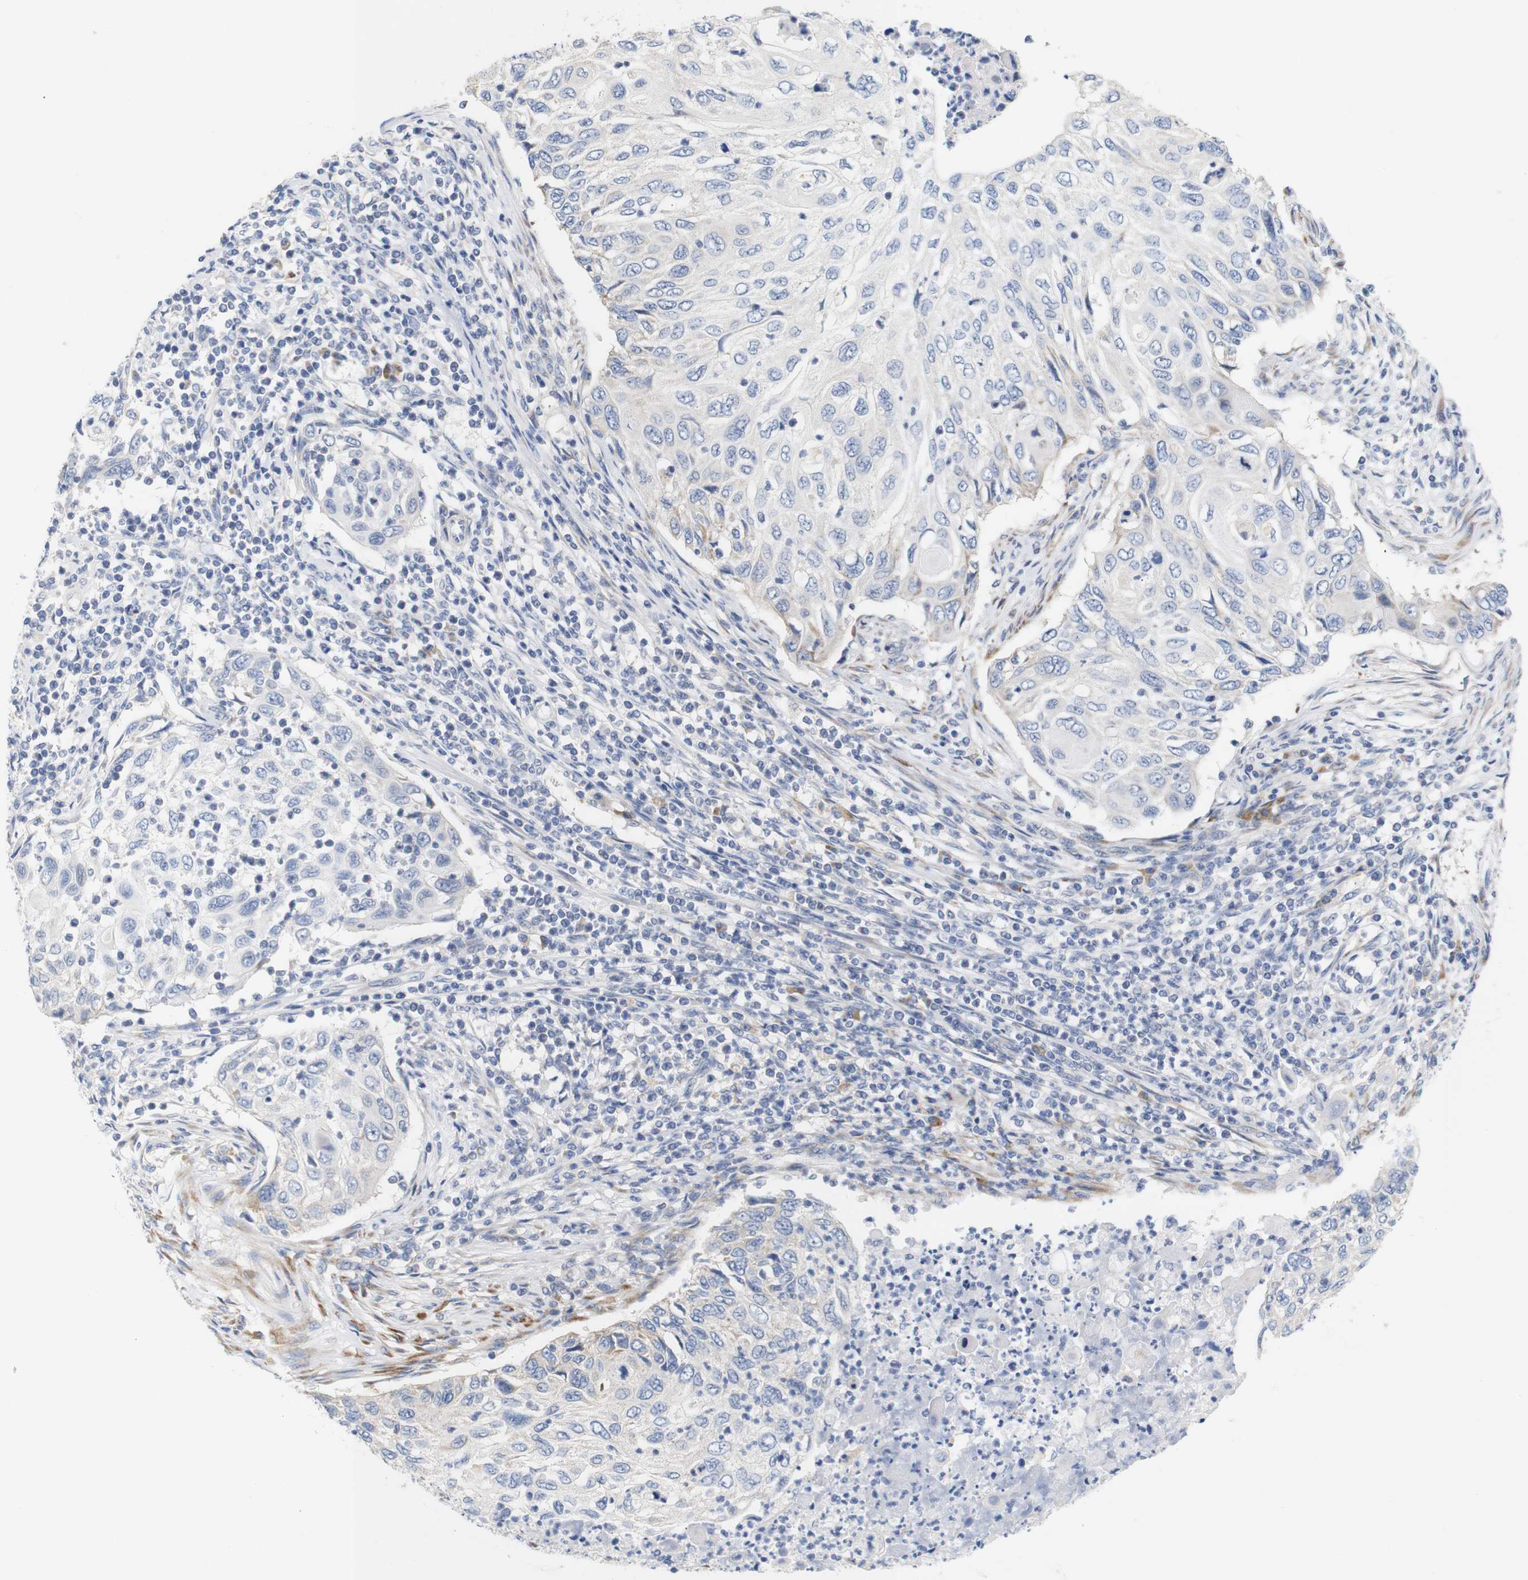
{"staining": {"intensity": "negative", "quantity": "none", "location": "none"}, "tissue": "cervical cancer", "cell_type": "Tumor cells", "image_type": "cancer", "snomed": [{"axis": "morphology", "description": "Squamous cell carcinoma, NOS"}, {"axis": "topography", "description": "Cervix"}], "caption": "Immunohistochemistry (IHC) of cervical squamous cell carcinoma displays no expression in tumor cells.", "gene": "TRIM5", "patient": {"sex": "female", "age": 70}}